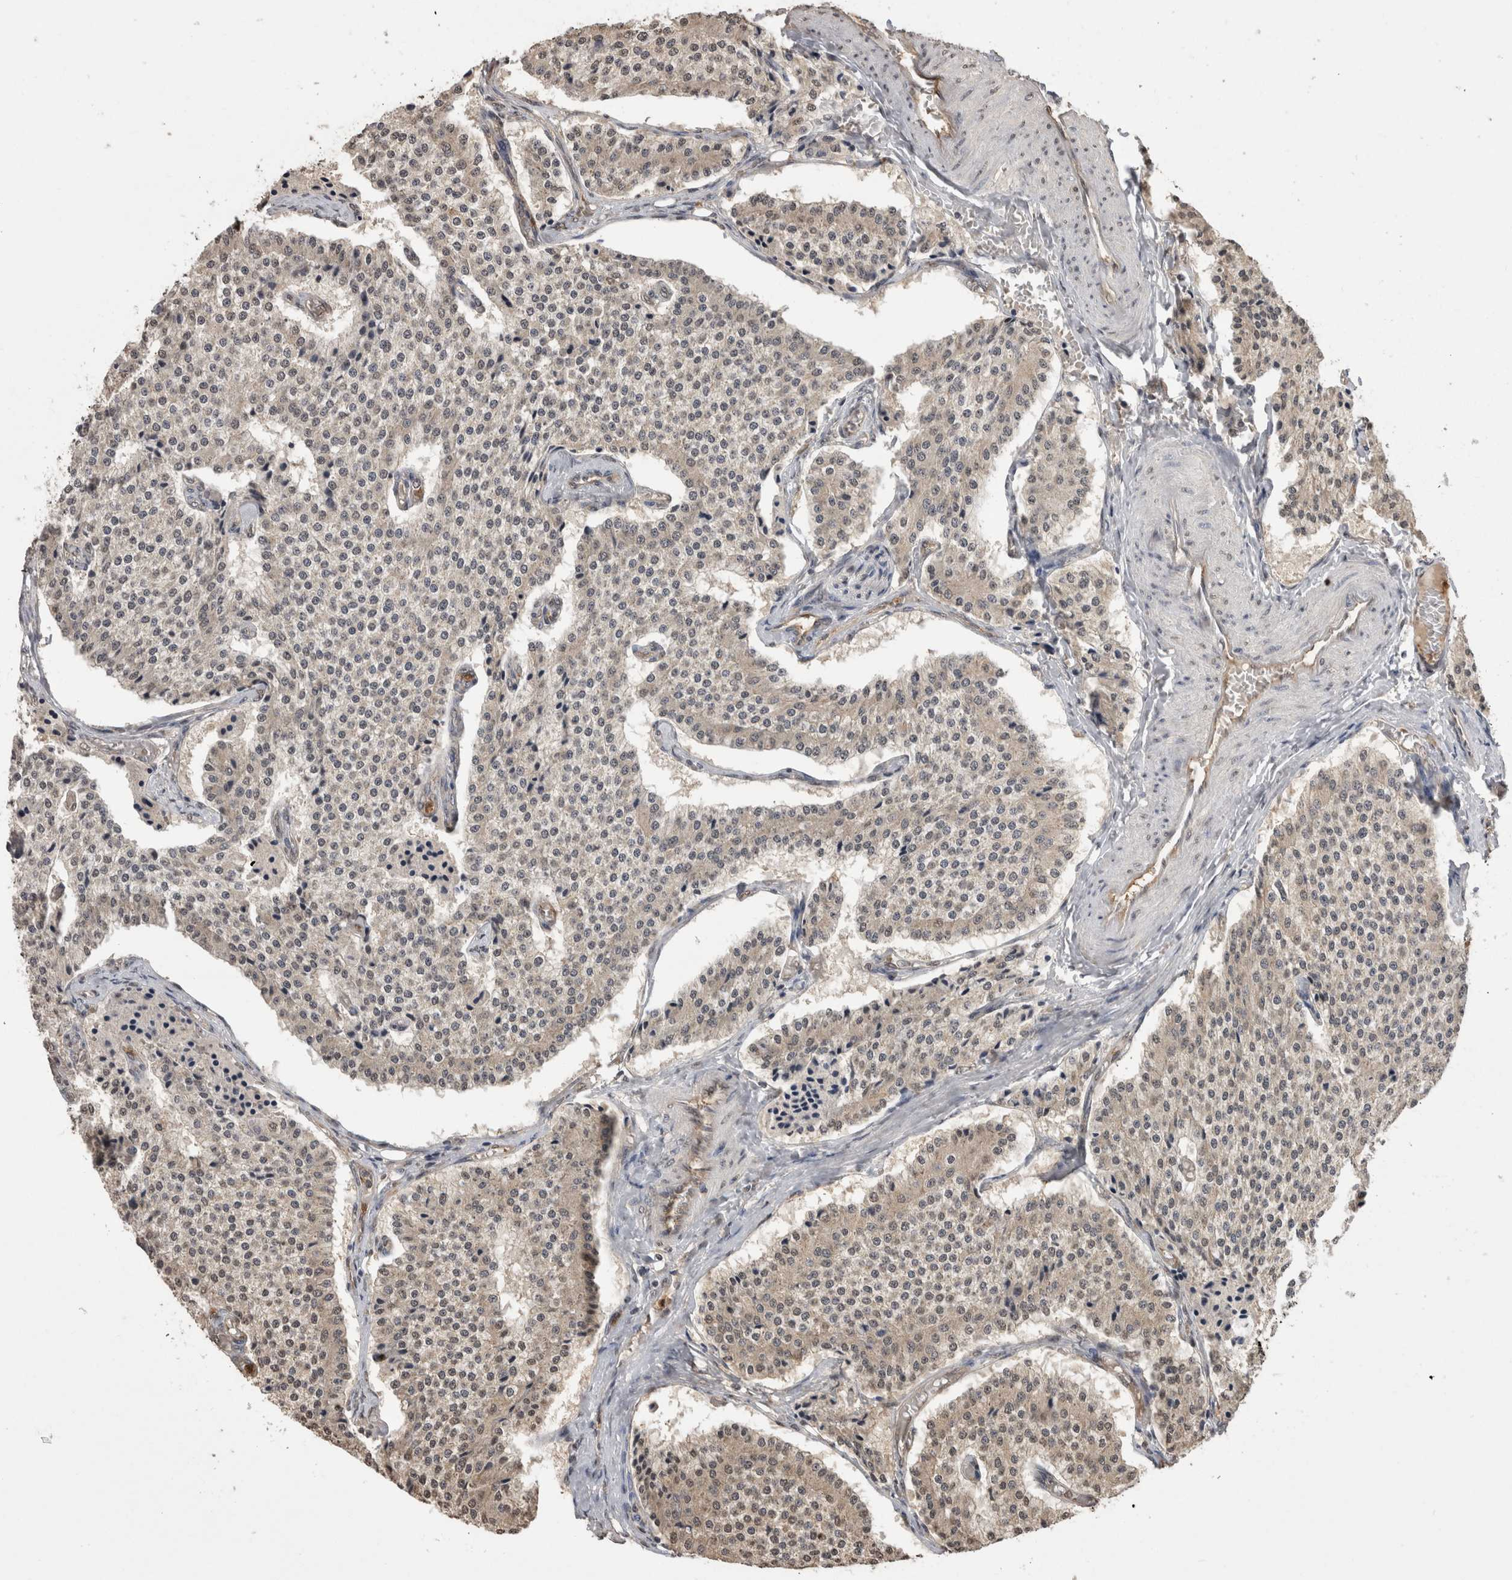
{"staining": {"intensity": "negative", "quantity": "none", "location": "none"}, "tissue": "carcinoid", "cell_type": "Tumor cells", "image_type": "cancer", "snomed": [{"axis": "morphology", "description": "Carcinoid, malignant, NOS"}, {"axis": "topography", "description": "Colon"}], "caption": "Immunohistochemistry micrograph of human malignant carcinoid stained for a protein (brown), which reveals no expression in tumor cells.", "gene": "PAK4", "patient": {"sex": "female", "age": 52}}